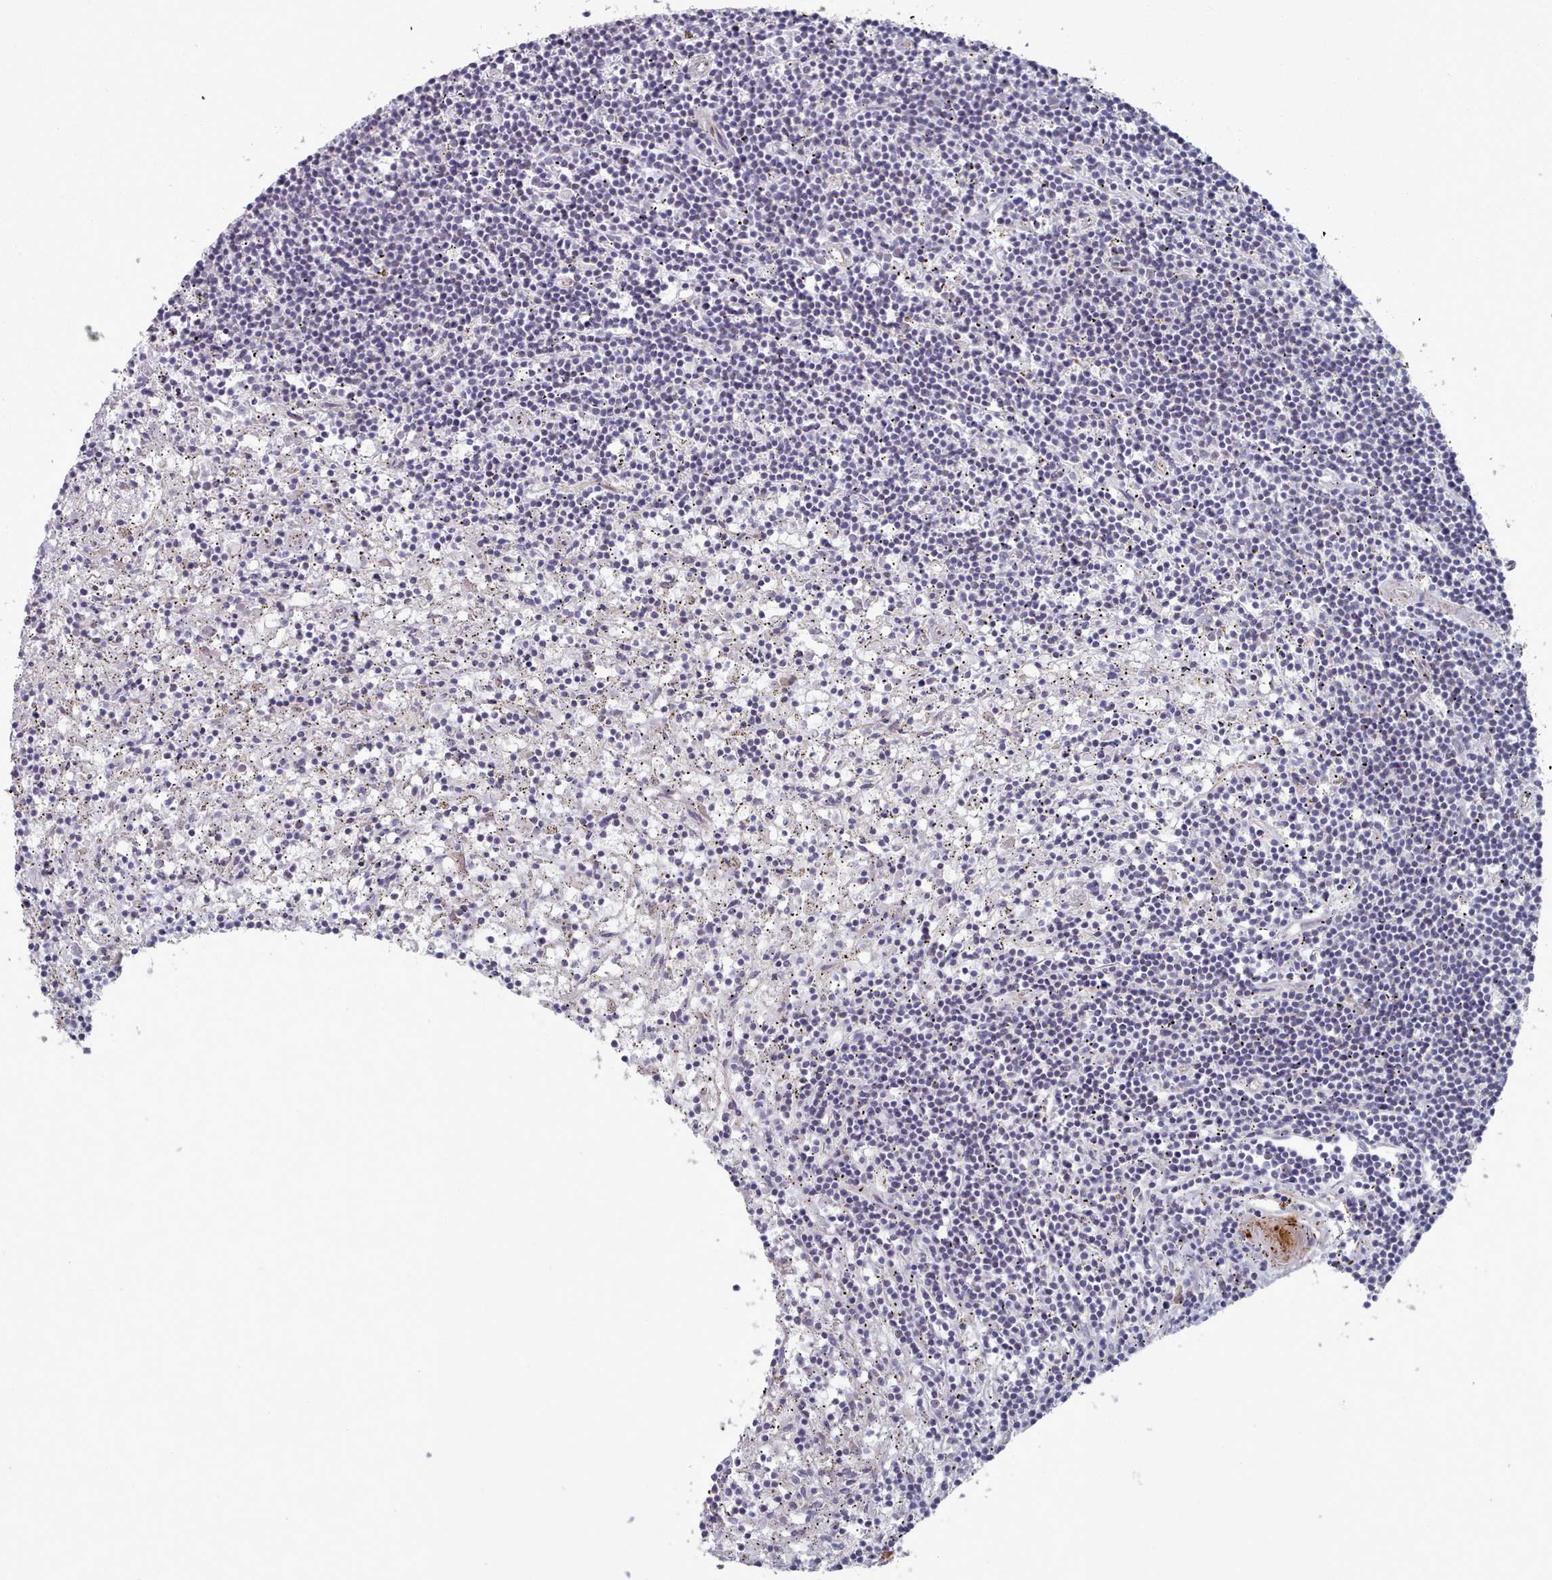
{"staining": {"intensity": "negative", "quantity": "none", "location": "none"}, "tissue": "lymphoma", "cell_type": "Tumor cells", "image_type": "cancer", "snomed": [{"axis": "morphology", "description": "Malignant lymphoma, non-Hodgkin's type, Low grade"}, {"axis": "topography", "description": "Spleen"}], "caption": "Immunohistochemistry (IHC) of low-grade malignant lymphoma, non-Hodgkin's type shows no expression in tumor cells.", "gene": "TRARG1", "patient": {"sex": "male", "age": 76}}